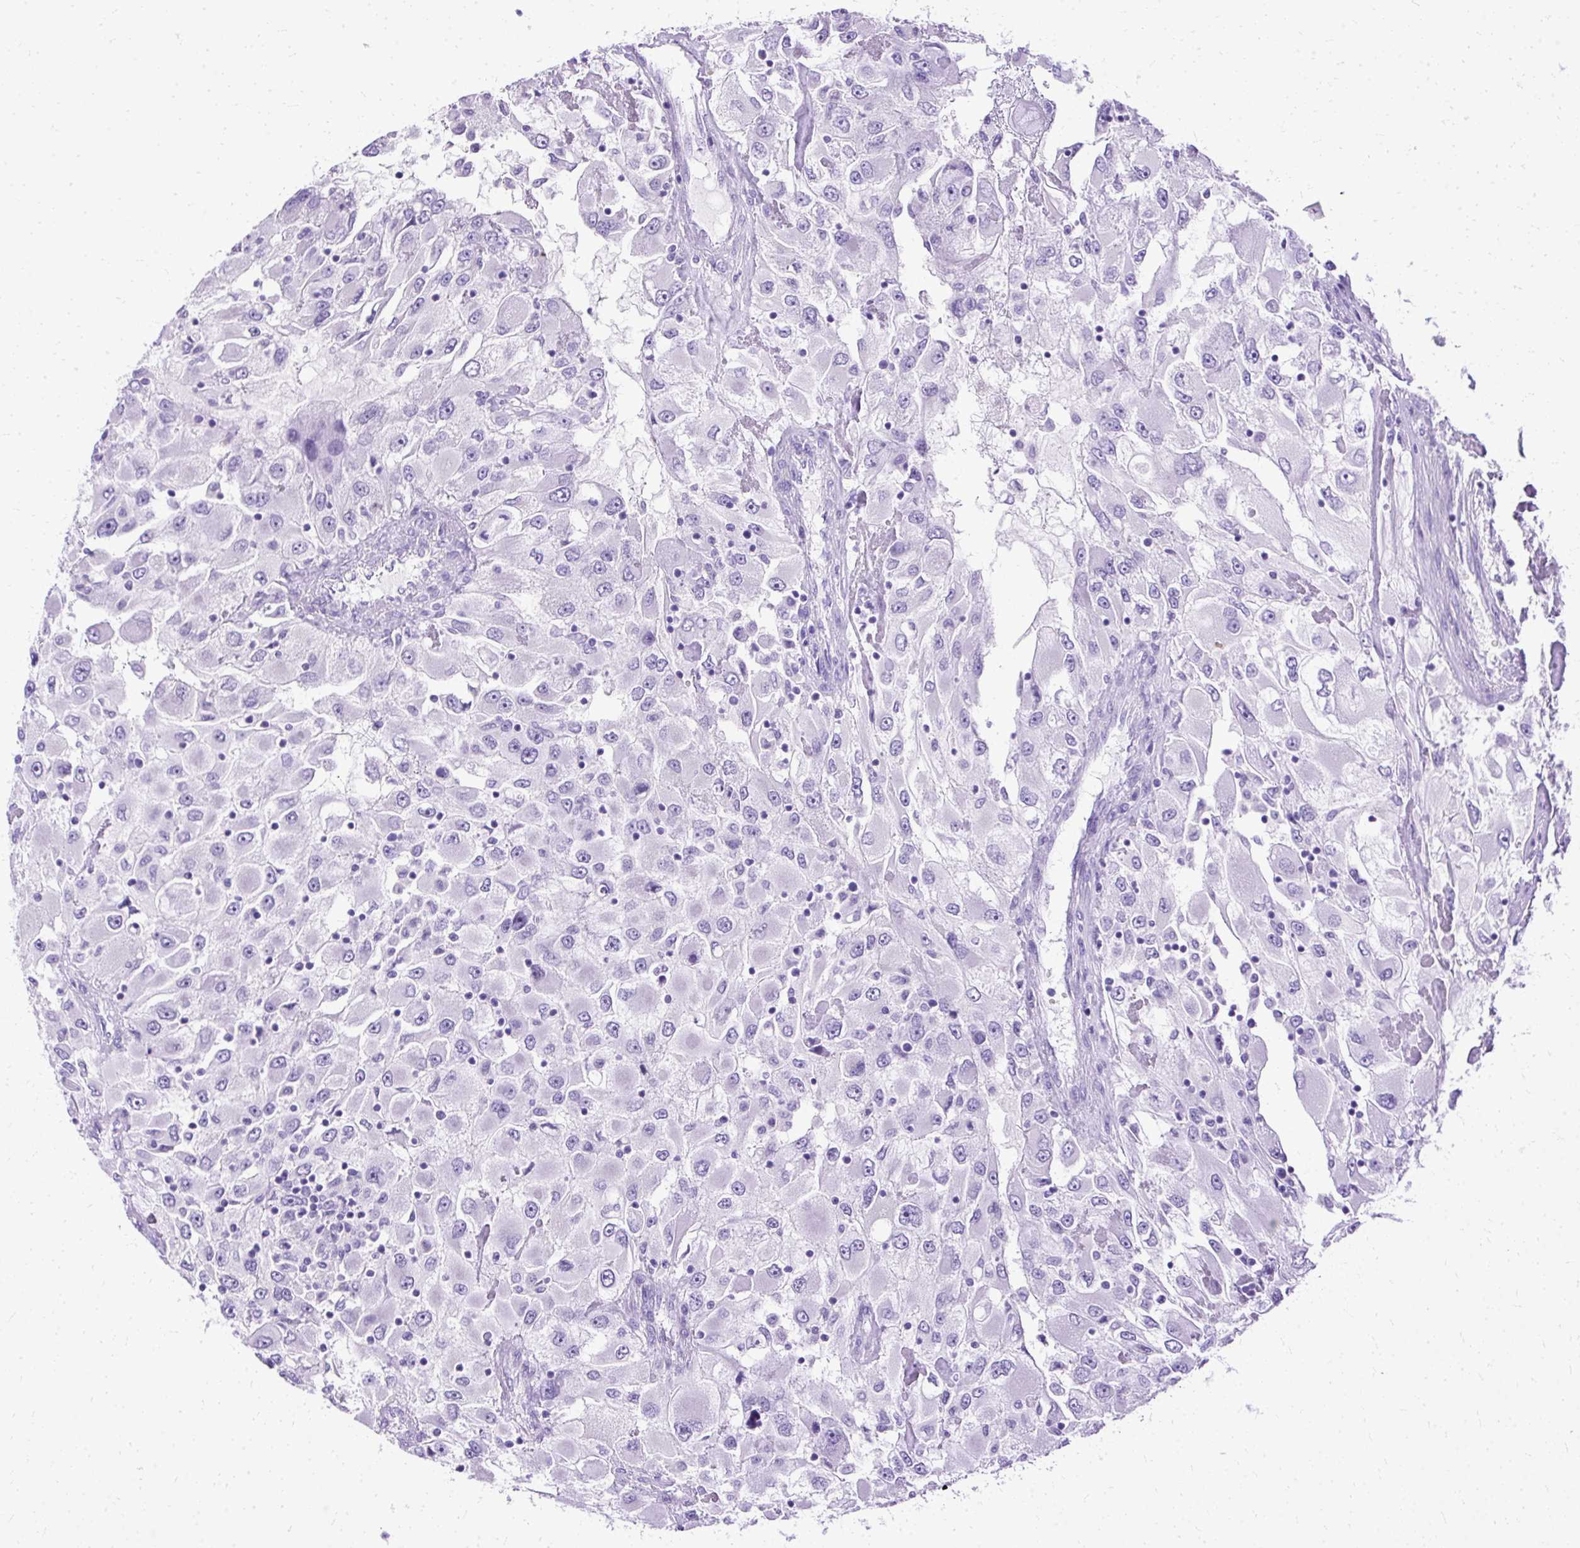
{"staining": {"intensity": "negative", "quantity": "none", "location": "none"}, "tissue": "renal cancer", "cell_type": "Tumor cells", "image_type": "cancer", "snomed": [{"axis": "morphology", "description": "Adenocarcinoma, NOS"}, {"axis": "topography", "description": "Kidney"}], "caption": "Immunohistochemistry of human renal adenocarcinoma exhibits no expression in tumor cells. Brightfield microscopy of IHC stained with DAB (brown) and hematoxylin (blue), captured at high magnification.", "gene": "SLC8A2", "patient": {"sex": "female", "age": 52}}